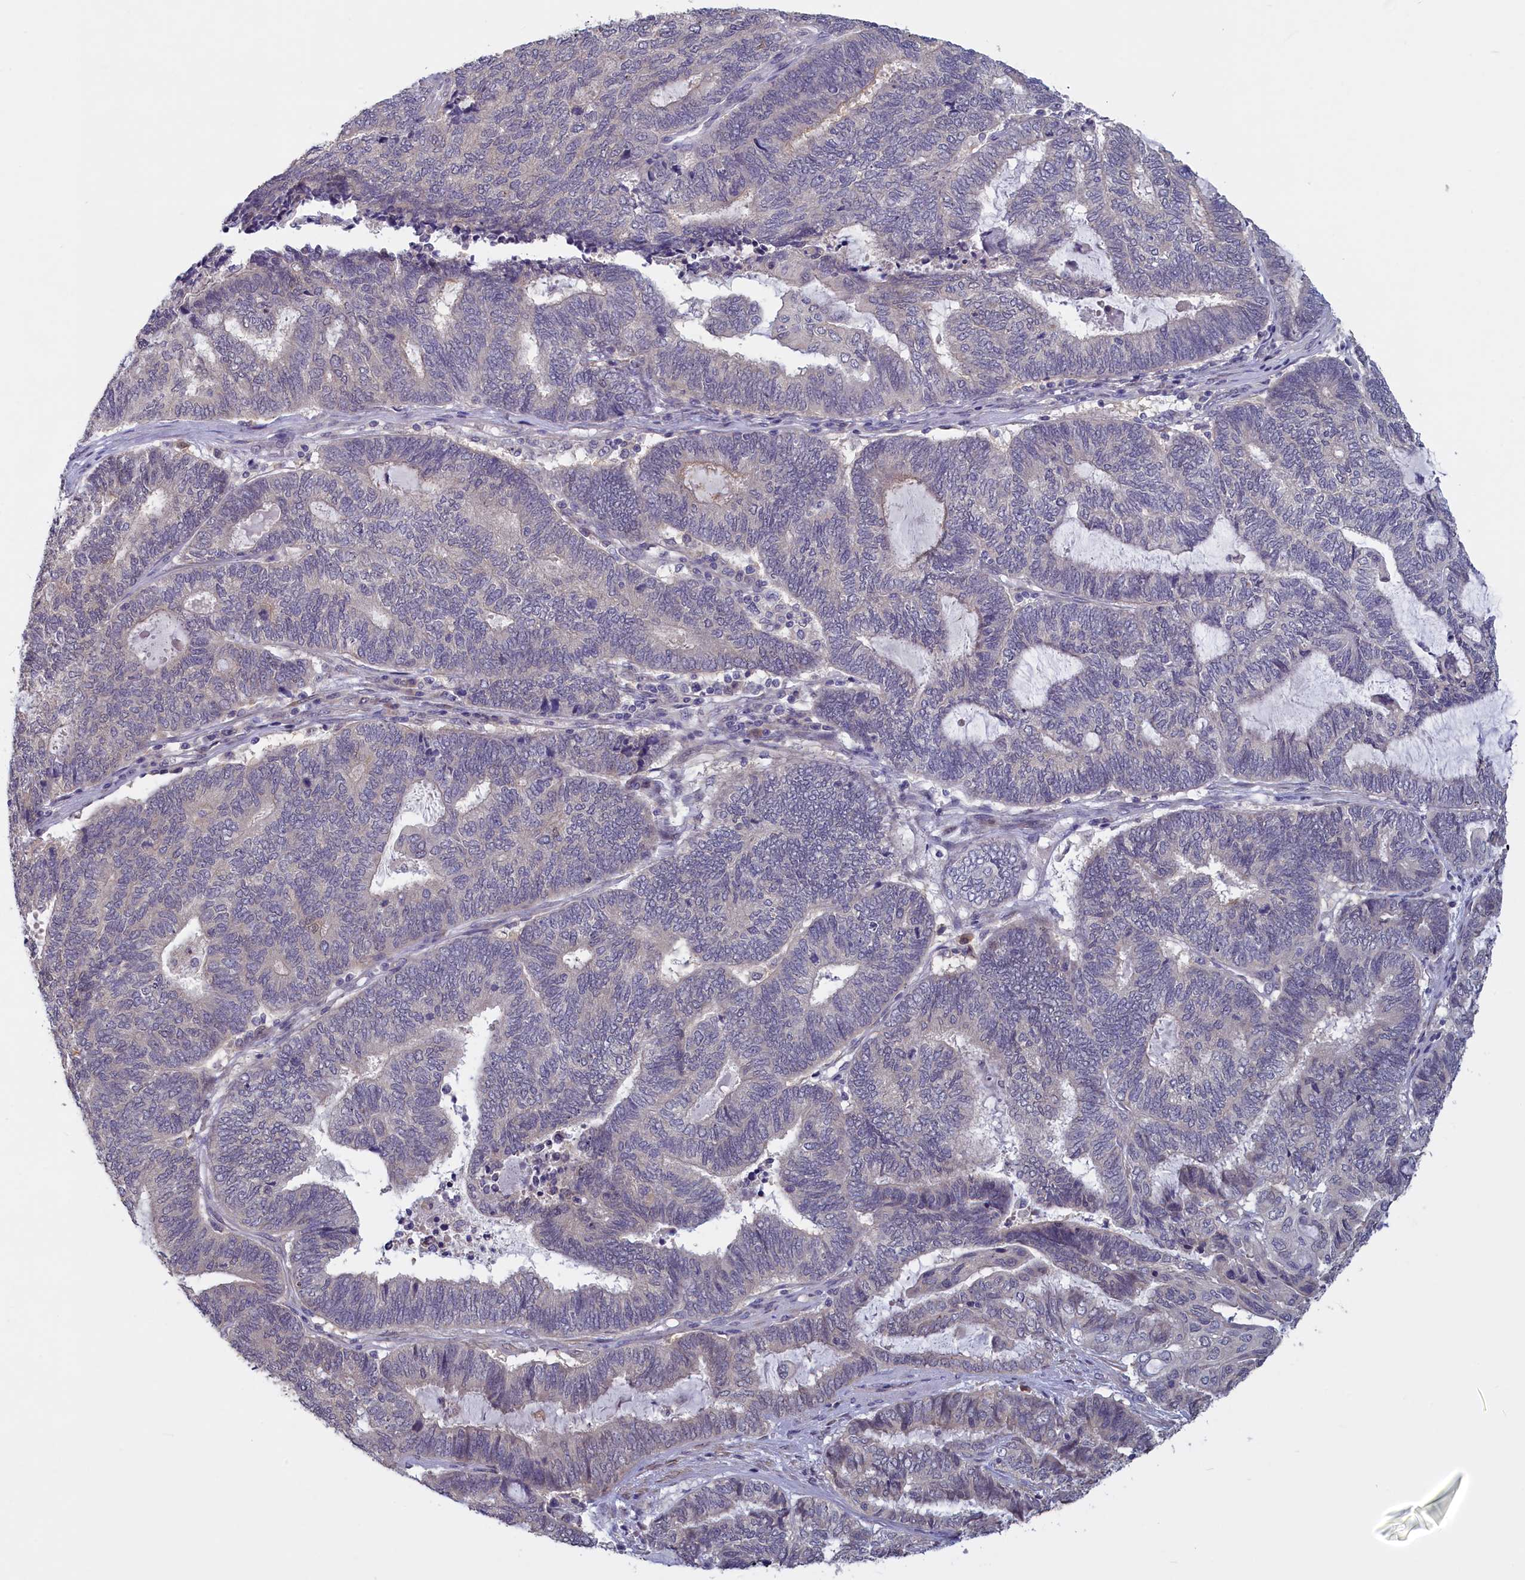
{"staining": {"intensity": "negative", "quantity": "none", "location": "none"}, "tissue": "endometrial cancer", "cell_type": "Tumor cells", "image_type": "cancer", "snomed": [{"axis": "morphology", "description": "Adenocarcinoma, NOS"}, {"axis": "topography", "description": "Uterus"}, {"axis": "topography", "description": "Endometrium"}], "caption": "Human adenocarcinoma (endometrial) stained for a protein using IHC reveals no positivity in tumor cells.", "gene": "UCHL3", "patient": {"sex": "female", "age": 70}}